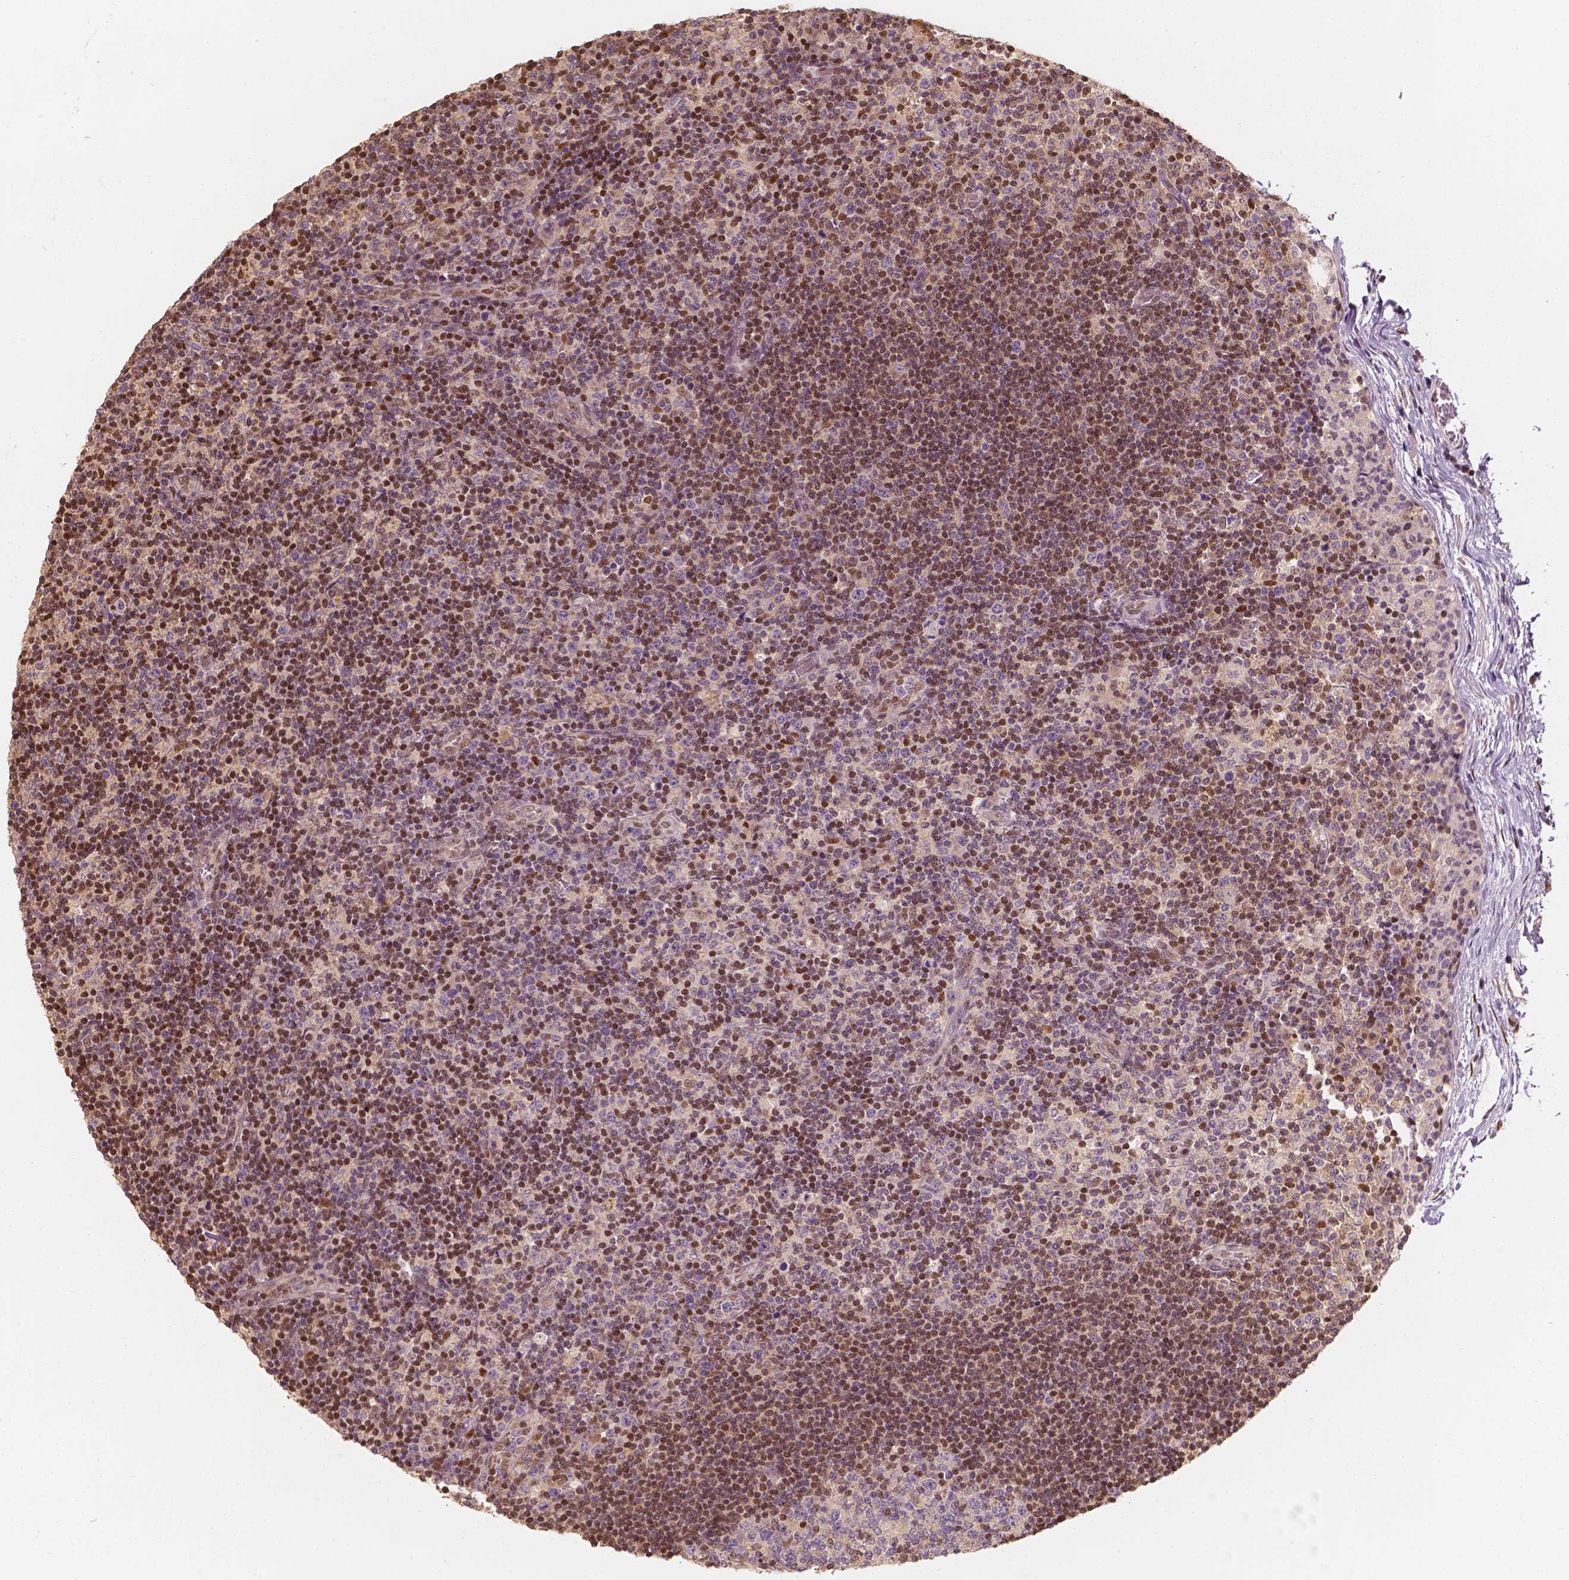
{"staining": {"intensity": "moderate", "quantity": "<25%", "location": "nuclear"}, "tissue": "lymph node", "cell_type": "Germinal center cells", "image_type": "normal", "snomed": [{"axis": "morphology", "description": "Normal tissue, NOS"}, {"axis": "topography", "description": "Lymph node"}], "caption": "Lymph node stained for a protein (brown) reveals moderate nuclear positive positivity in approximately <25% of germinal center cells.", "gene": "TBC1D17", "patient": {"sex": "female", "age": 72}}